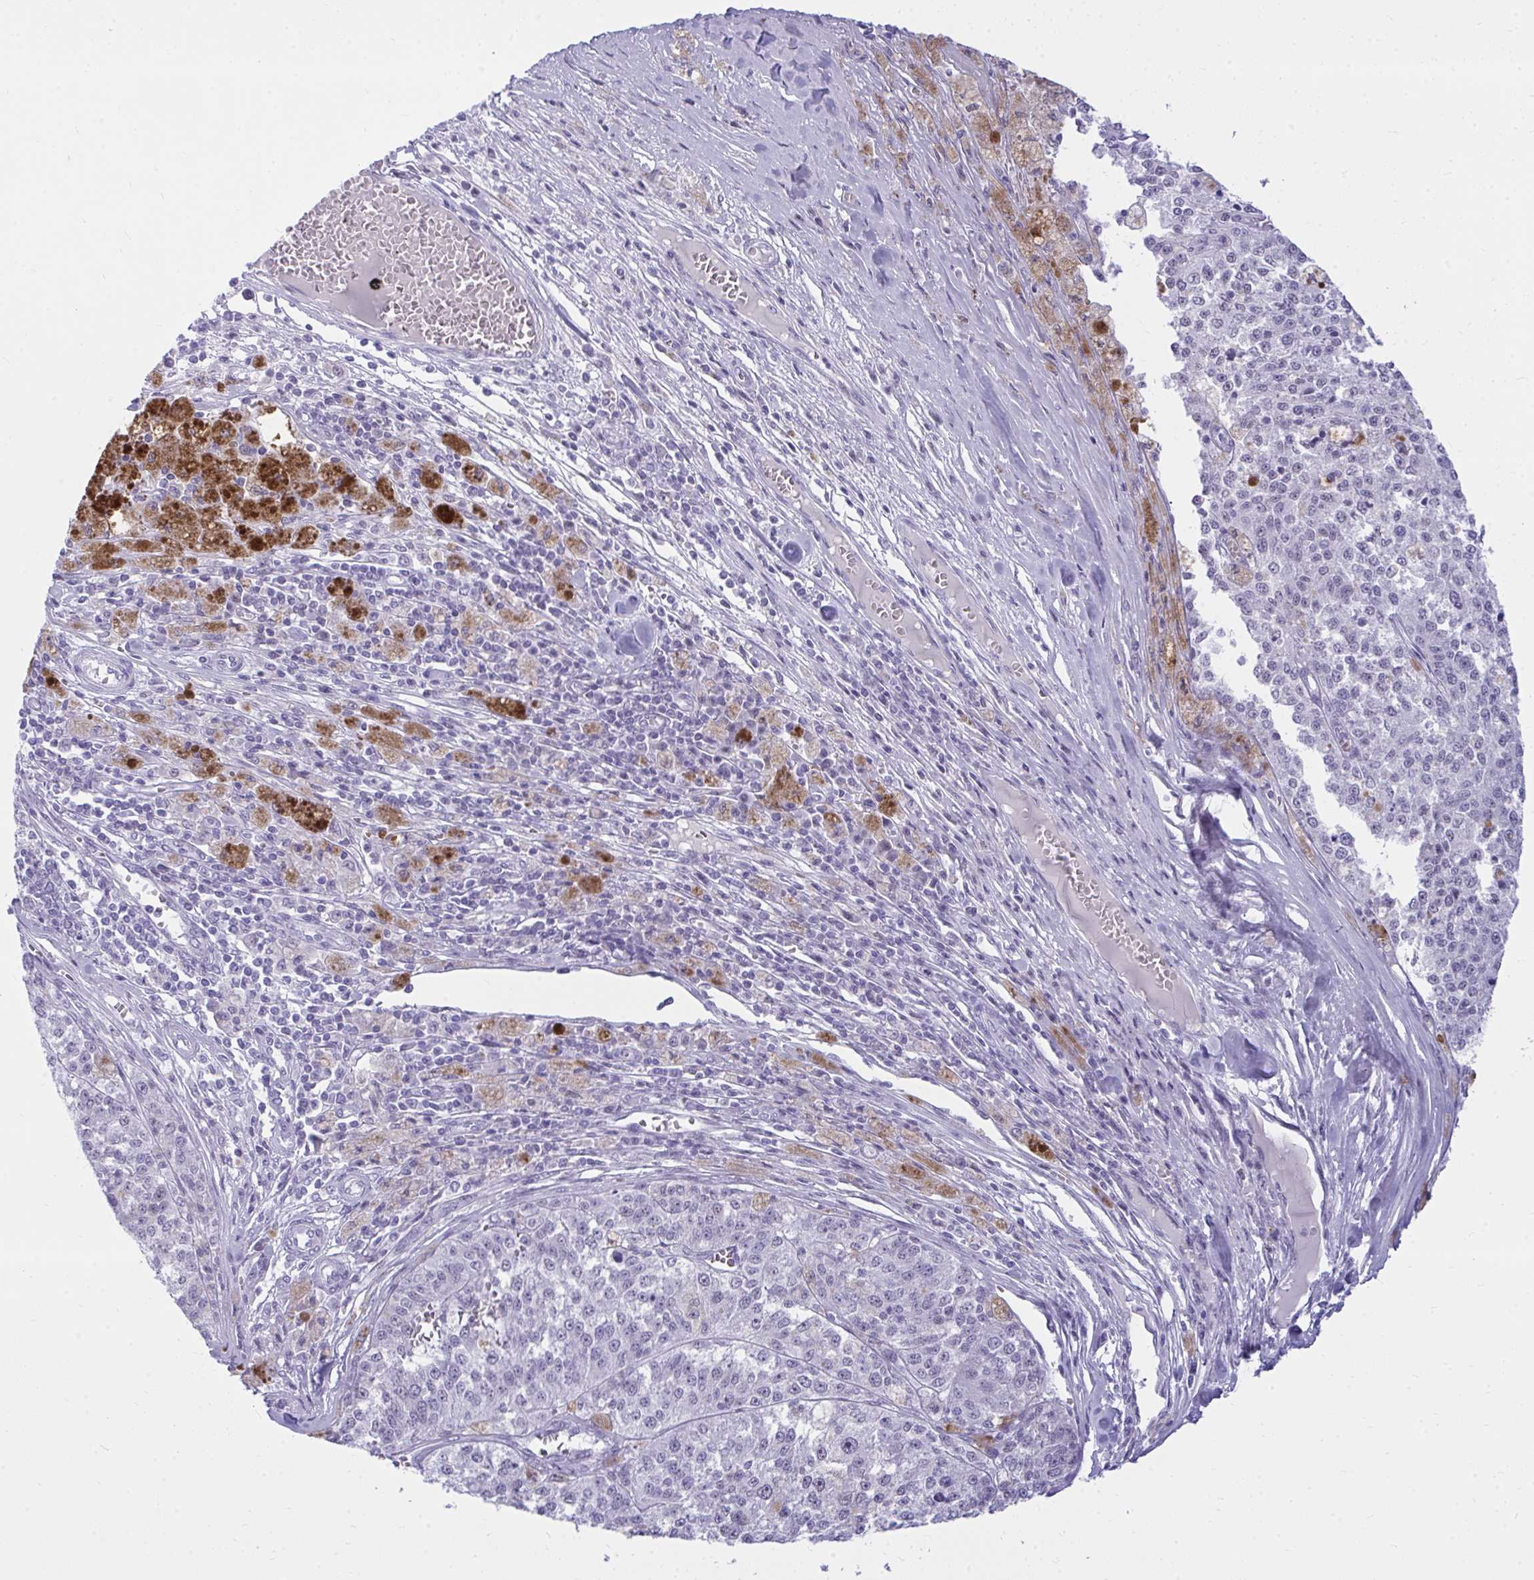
{"staining": {"intensity": "negative", "quantity": "none", "location": "none"}, "tissue": "melanoma", "cell_type": "Tumor cells", "image_type": "cancer", "snomed": [{"axis": "morphology", "description": "Malignant melanoma, Metastatic site"}, {"axis": "topography", "description": "Lymph node"}], "caption": "Histopathology image shows no protein staining in tumor cells of malignant melanoma (metastatic site) tissue.", "gene": "OR5F1", "patient": {"sex": "female", "age": 64}}